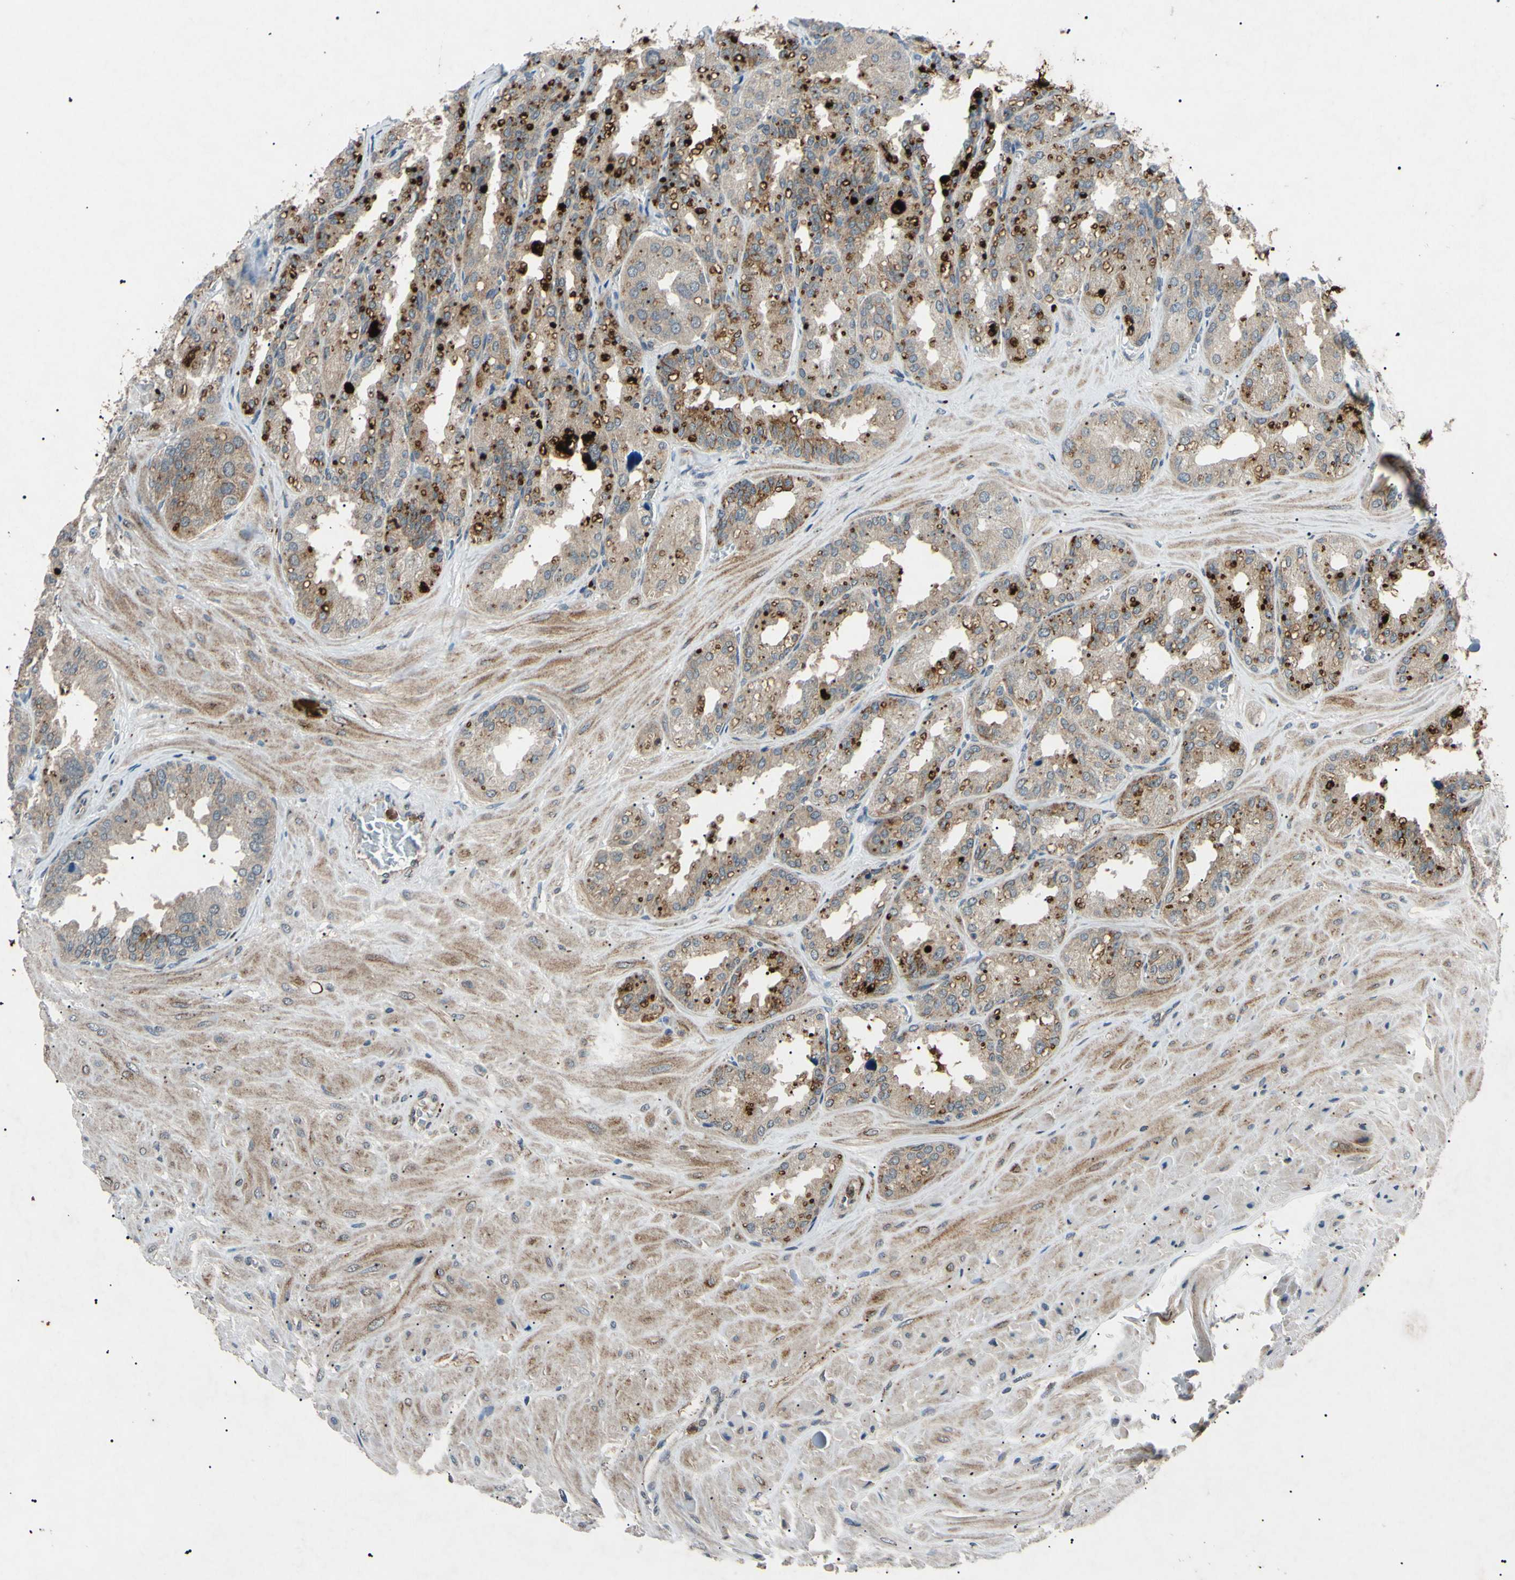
{"staining": {"intensity": "strong", "quantity": ">75%", "location": "cytoplasmic/membranous"}, "tissue": "seminal vesicle", "cell_type": "Glandular cells", "image_type": "normal", "snomed": [{"axis": "morphology", "description": "Normal tissue, NOS"}, {"axis": "topography", "description": "Prostate"}, {"axis": "topography", "description": "Seminal veicle"}], "caption": "Glandular cells demonstrate high levels of strong cytoplasmic/membranous staining in about >75% of cells in benign human seminal vesicle. (IHC, brightfield microscopy, high magnification).", "gene": "TUBB4A", "patient": {"sex": "male", "age": 51}}